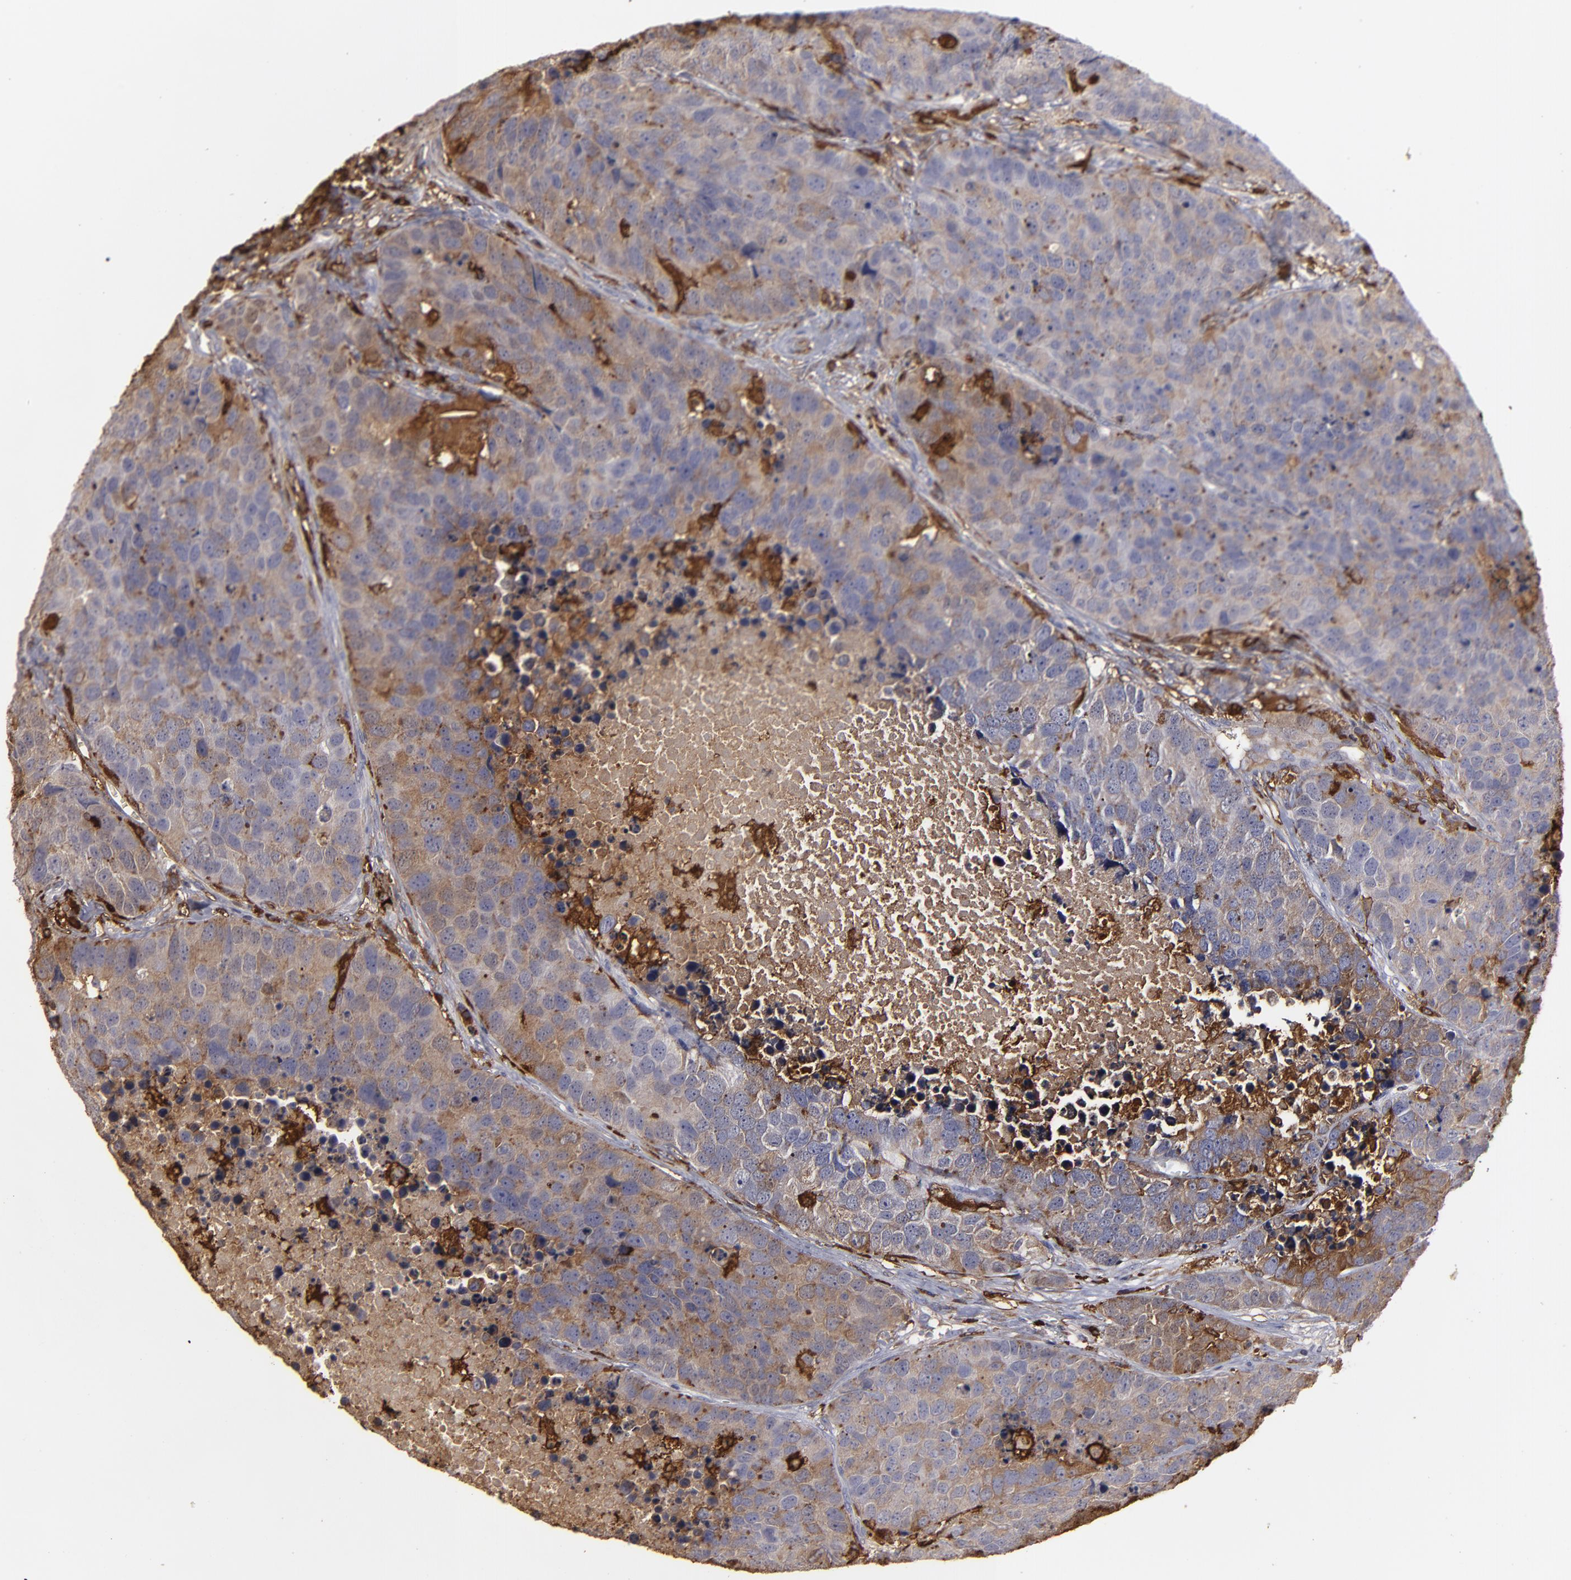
{"staining": {"intensity": "moderate", "quantity": "25%-75%", "location": "cytoplasmic/membranous"}, "tissue": "carcinoid", "cell_type": "Tumor cells", "image_type": "cancer", "snomed": [{"axis": "morphology", "description": "Carcinoid, malignant, NOS"}, {"axis": "topography", "description": "Lung"}], "caption": "The histopathology image exhibits staining of carcinoid, revealing moderate cytoplasmic/membranous protein positivity (brown color) within tumor cells.", "gene": "ODC1", "patient": {"sex": "male", "age": 60}}